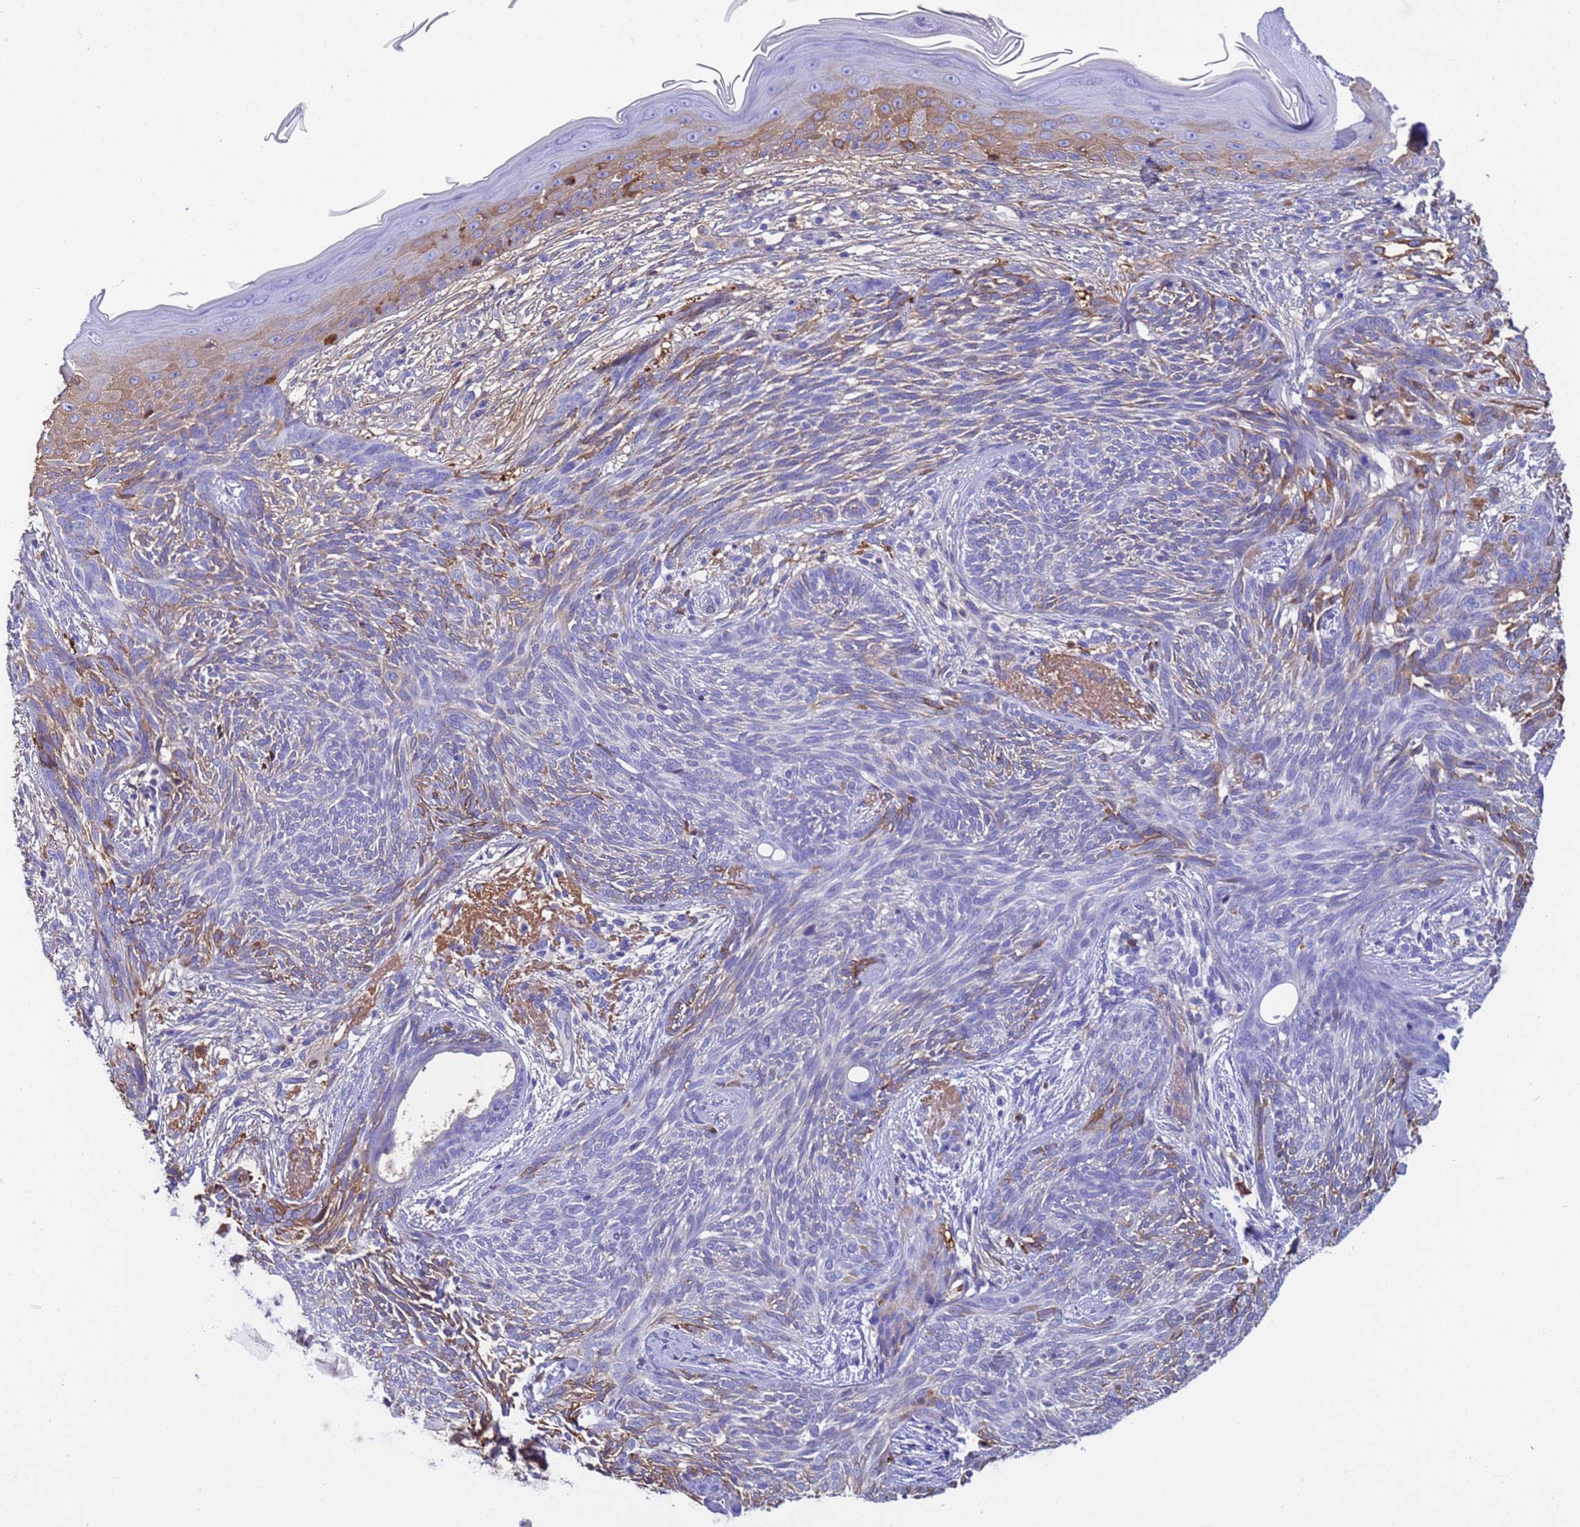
{"staining": {"intensity": "weak", "quantity": "<25%", "location": "cytoplasmic/membranous"}, "tissue": "skin cancer", "cell_type": "Tumor cells", "image_type": "cancer", "snomed": [{"axis": "morphology", "description": "Basal cell carcinoma"}, {"axis": "topography", "description": "Skin"}], "caption": "The micrograph reveals no staining of tumor cells in skin cancer.", "gene": "H1-7", "patient": {"sex": "male", "age": 73}}